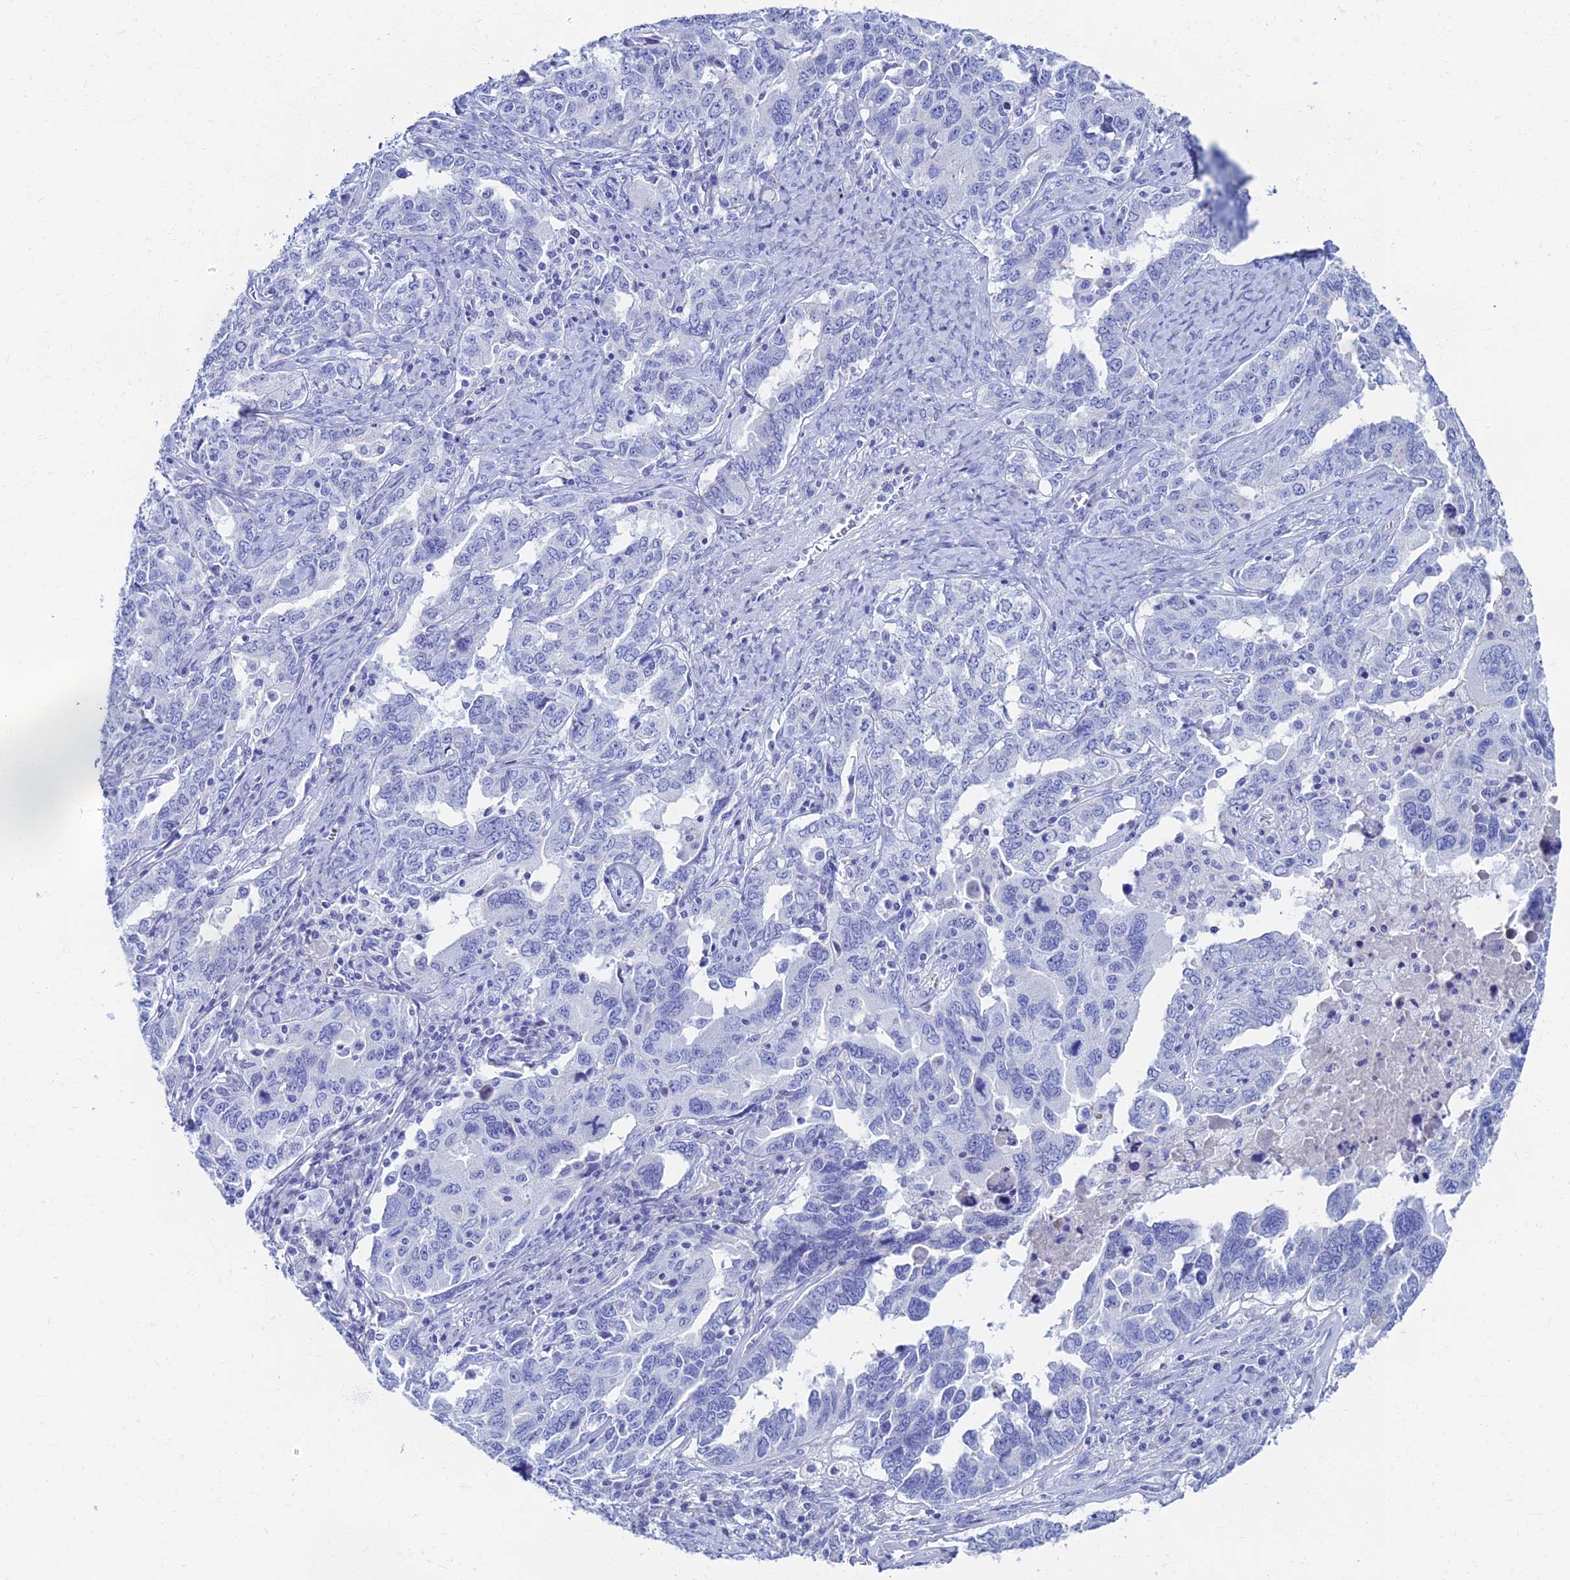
{"staining": {"intensity": "negative", "quantity": "none", "location": "none"}, "tissue": "ovarian cancer", "cell_type": "Tumor cells", "image_type": "cancer", "snomed": [{"axis": "morphology", "description": "Carcinoma, endometroid"}, {"axis": "topography", "description": "Ovary"}], "caption": "Tumor cells are negative for protein expression in human endometroid carcinoma (ovarian).", "gene": "HSPA1L", "patient": {"sex": "female", "age": 62}}